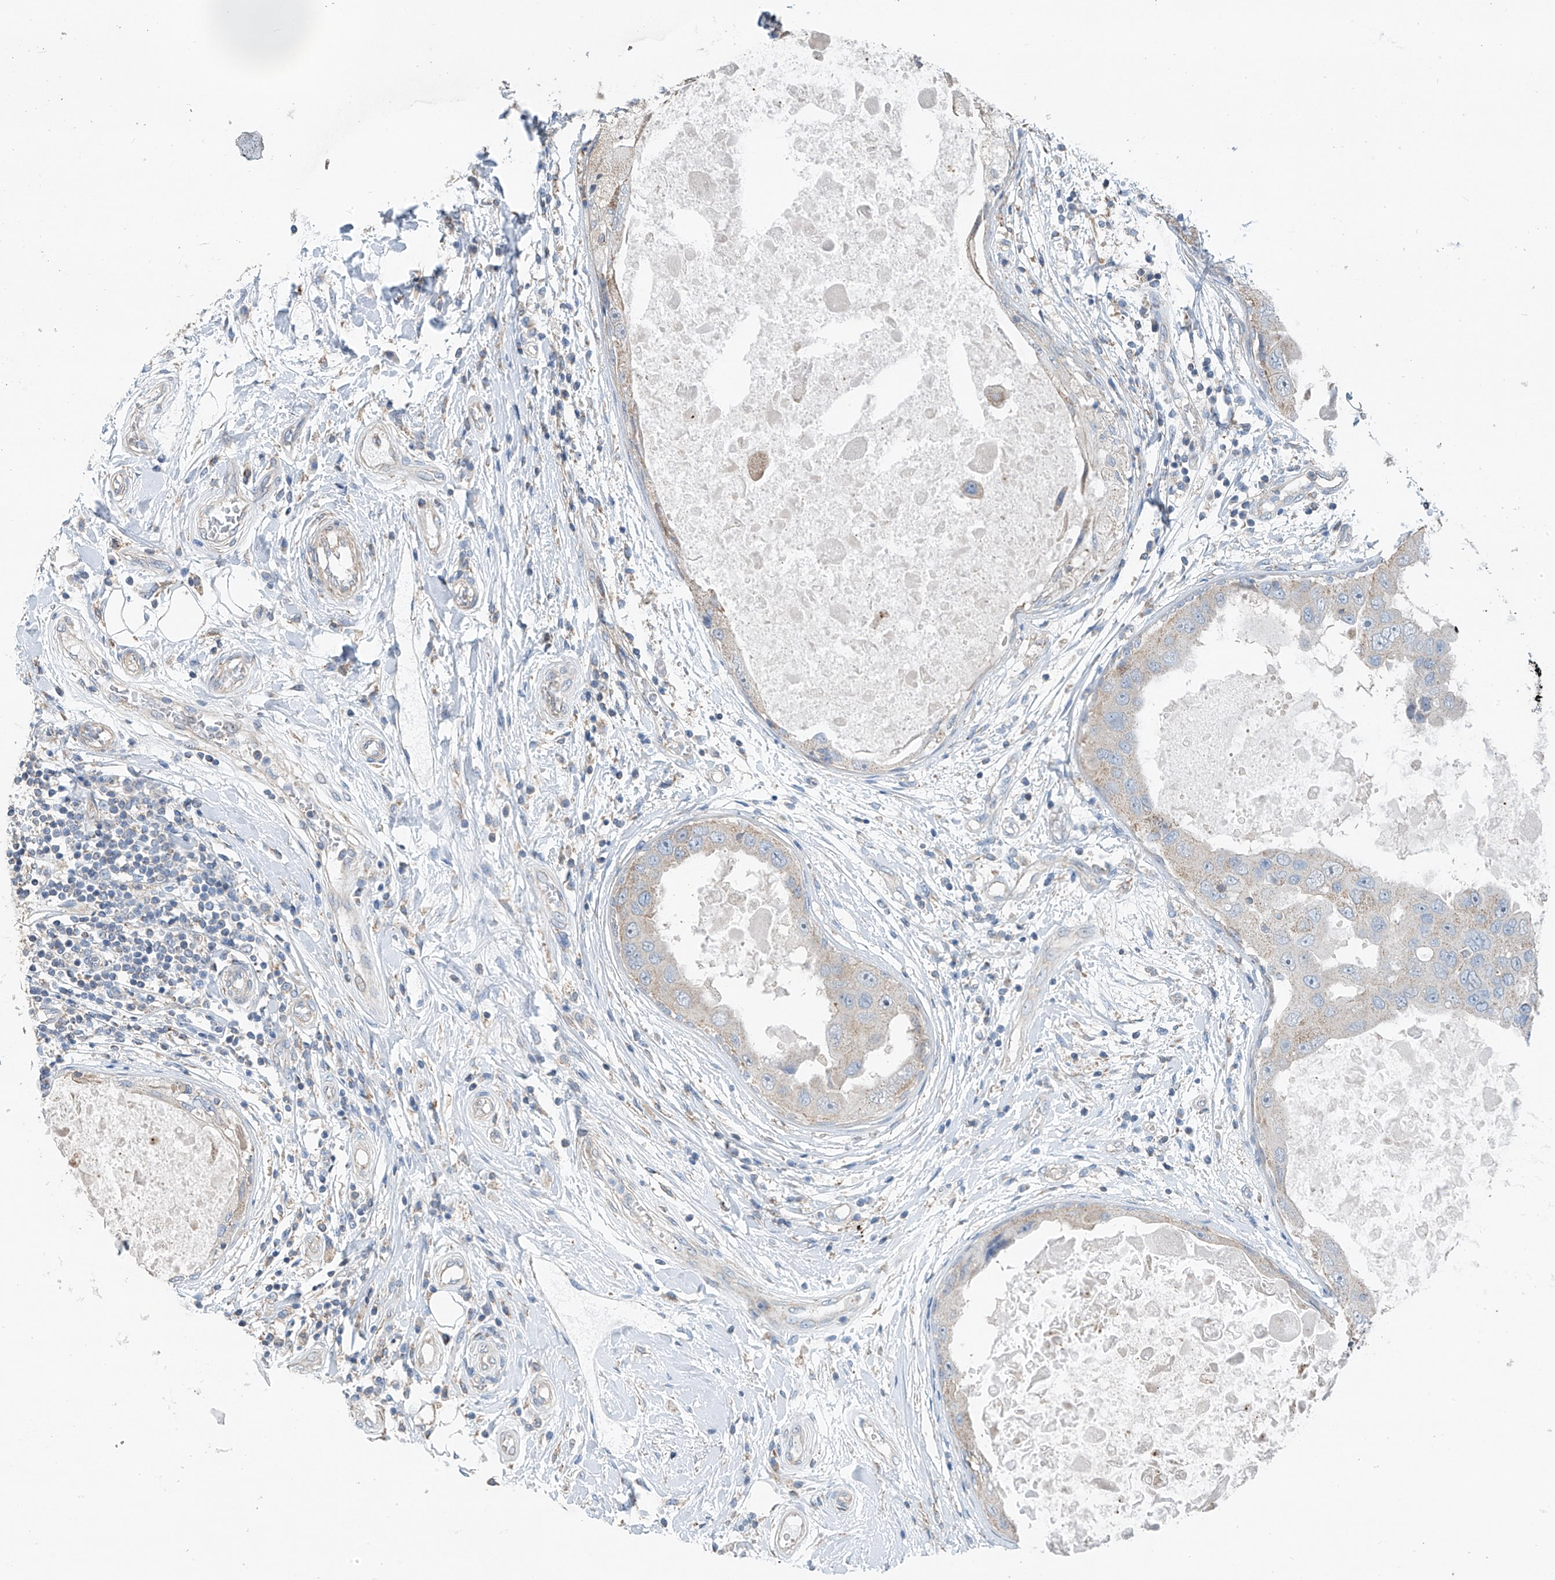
{"staining": {"intensity": "weak", "quantity": "<25%", "location": "cytoplasmic/membranous"}, "tissue": "breast cancer", "cell_type": "Tumor cells", "image_type": "cancer", "snomed": [{"axis": "morphology", "description": "Duct carcinoma"}, {"axis": "topography", "description": "Breast"}], "caption": "DAB (3,3'-diaminobenzidine) immunohistochemical staining of human infiltrating ductal carcinoma (breast) shows no significant expression in tumor cells.", "gene": "SYN3", "patient": {"sex": "female", "age": 27}}